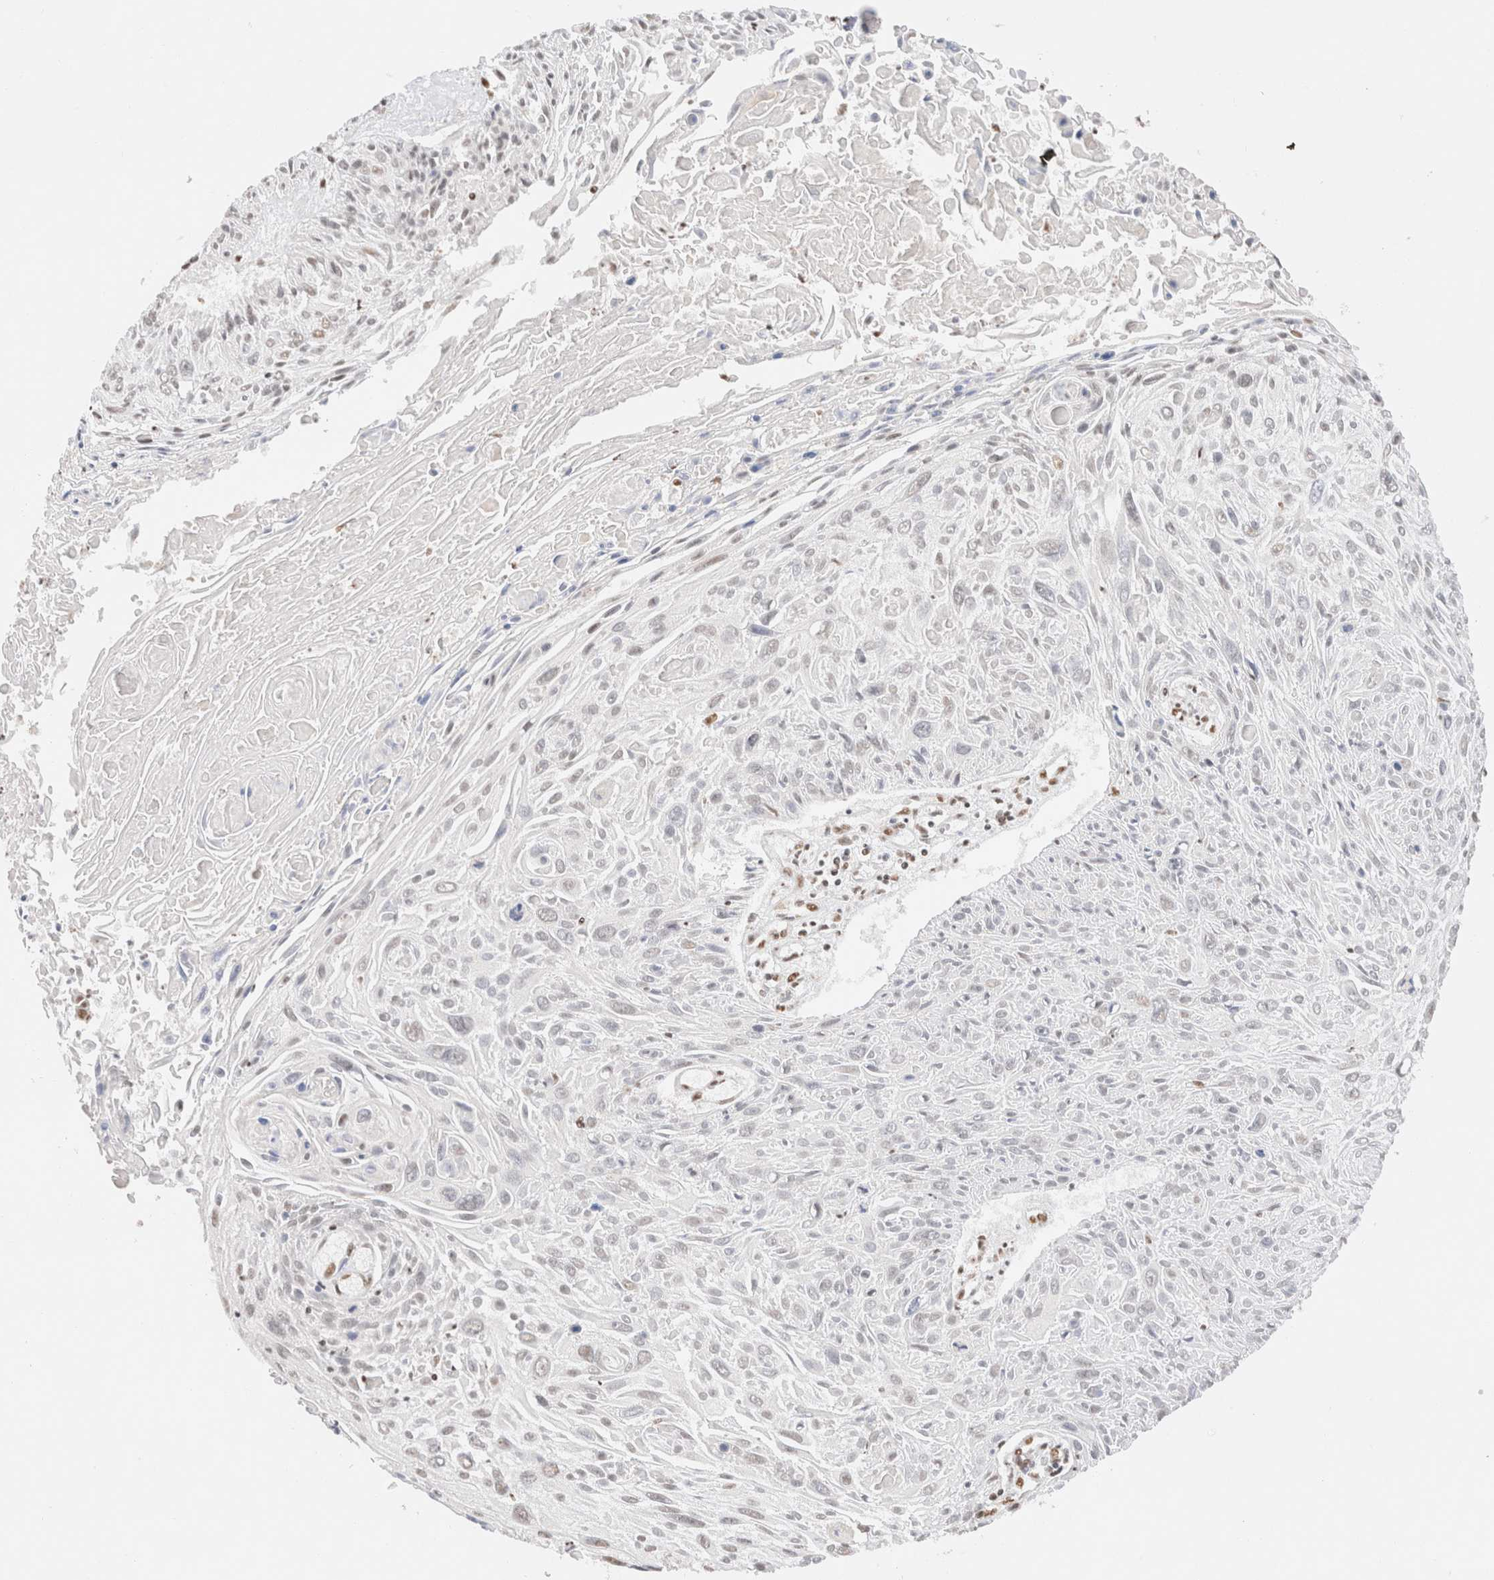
{"staining": {"intensity": "moderate", "quantity": "<25%", "location": "nuclear"}, "tissue": "cervical cancer", "cell_type": "Tumor cells", "image_type": "cancer", "snomed": [{"axis": "morphology", "description": "Squamous cell carcinoma, NOS"}, {"axis": "topography", "description": "Cervix"}], "caption": "A low amount of moderate nuclear expression is seen in approximately <25% of tumor cells in cervical squamous cell carcinoma tissue. The staining is performed using DAB brown chromogen to label protein expression. The nuclei are counter-stained blue using hematoxylin.", "gene": "SUPT3H", "patient": {"sex": "female", "age": 51}}